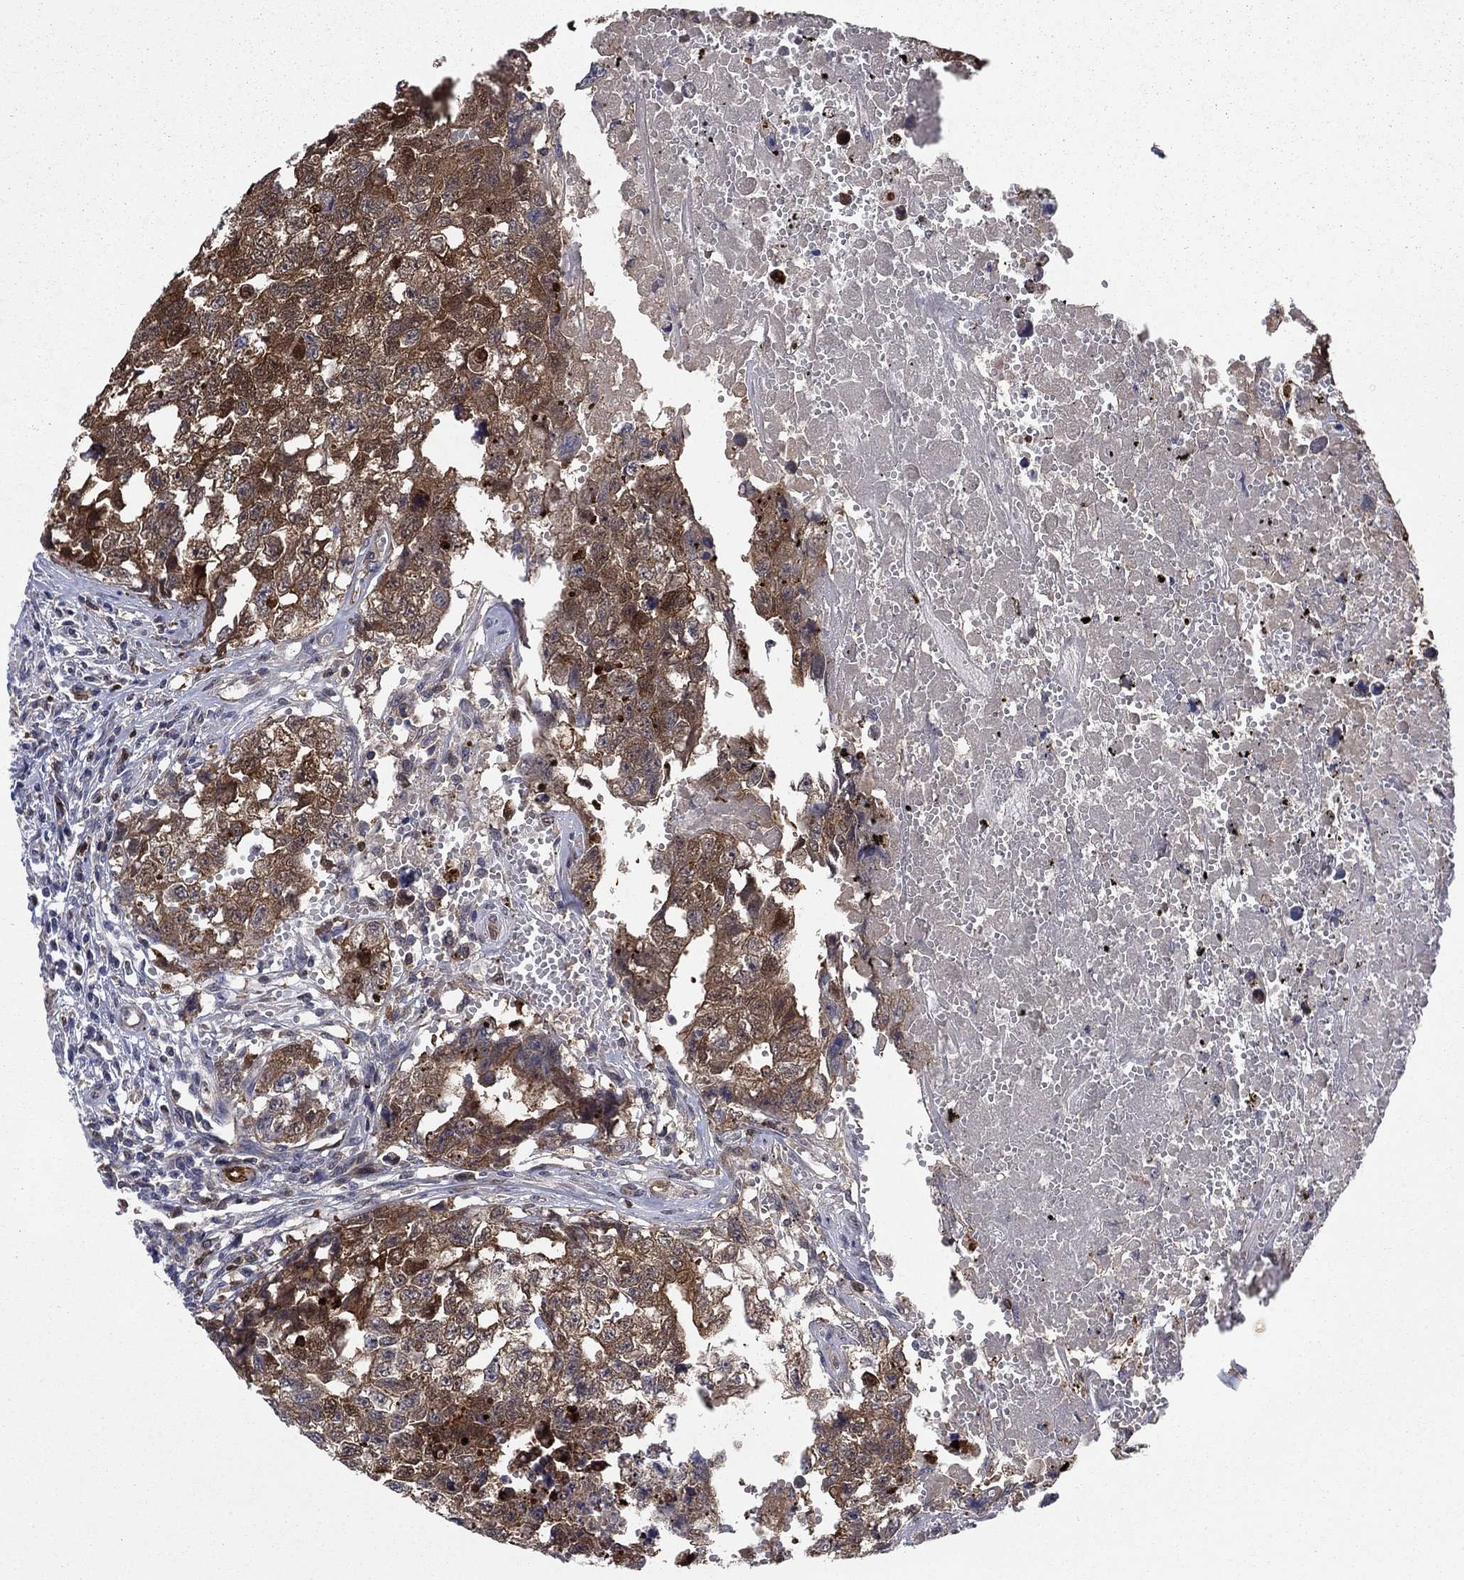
{"staining": {"intensity": "moderate", "quantity": ">75%", "location": "cytoplasmic/membranous"}, "tissue": "testis cancer", "cell_type": "Tumor cells", "image_type": "cancer", "snomed": [{"axis": "morphology", "description": "Seminoma, NOS"}, {"axis": "morphology", "description": "Carcinoma, Embryonal, NOS"}, {"axis": "topography", "description": "Testis"}], "caption": "Protein staining of testis cancer tissue shows moderate cytoplasmic/membranous expression in about >75% of tumor cells. The staining is performed using DAB brown chromogen to label protein expression. The nuclei are counter-stained blue using hematoxylin.", "gene": "STMN1", "patient": {"sex": "male", "age": 22}}